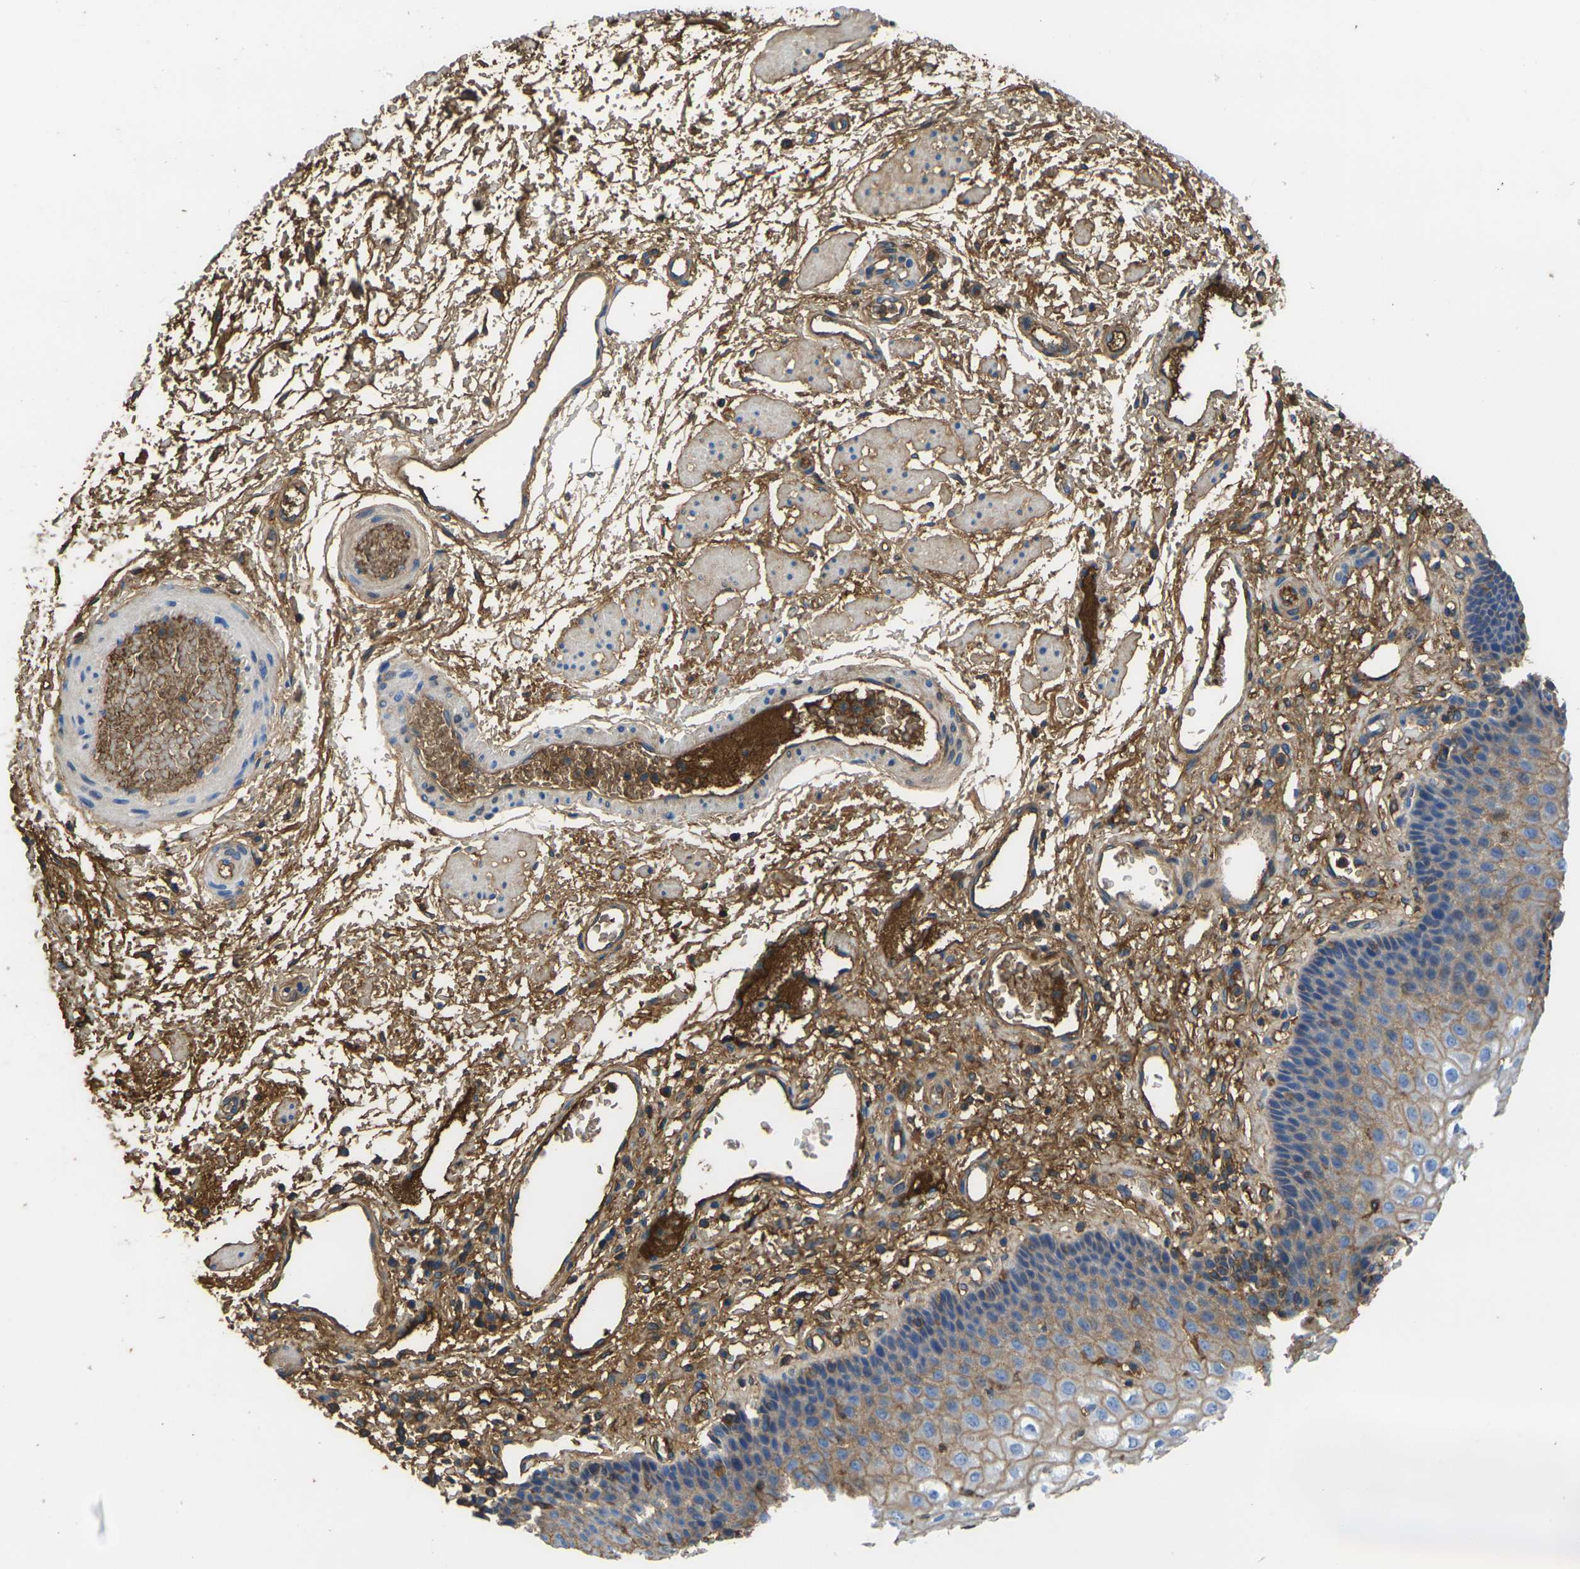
{"staining": {"intensity": "moderate", "quantity": "25%-75%", "location": "cytoplasmic/membranous"}, "tissue": "esophagus", "cell_type": "Squamous epithelial cells", "image_type": "normal", "snomed": [{"axis": "morphology", "description": "Normal tissue, NOS"}, {"axis": "topography", "description": "Esophagus"}], "caption": "DAB (3,3'-diaminobenzidine) immunohistochemical staining of benign esophagus shows moderate cytoplasmic/membranous protein expression in about 25%-75% of squamous epithelial cells.", "gene": "GREM2", "patient": {"sex": "male", "age": 54}}